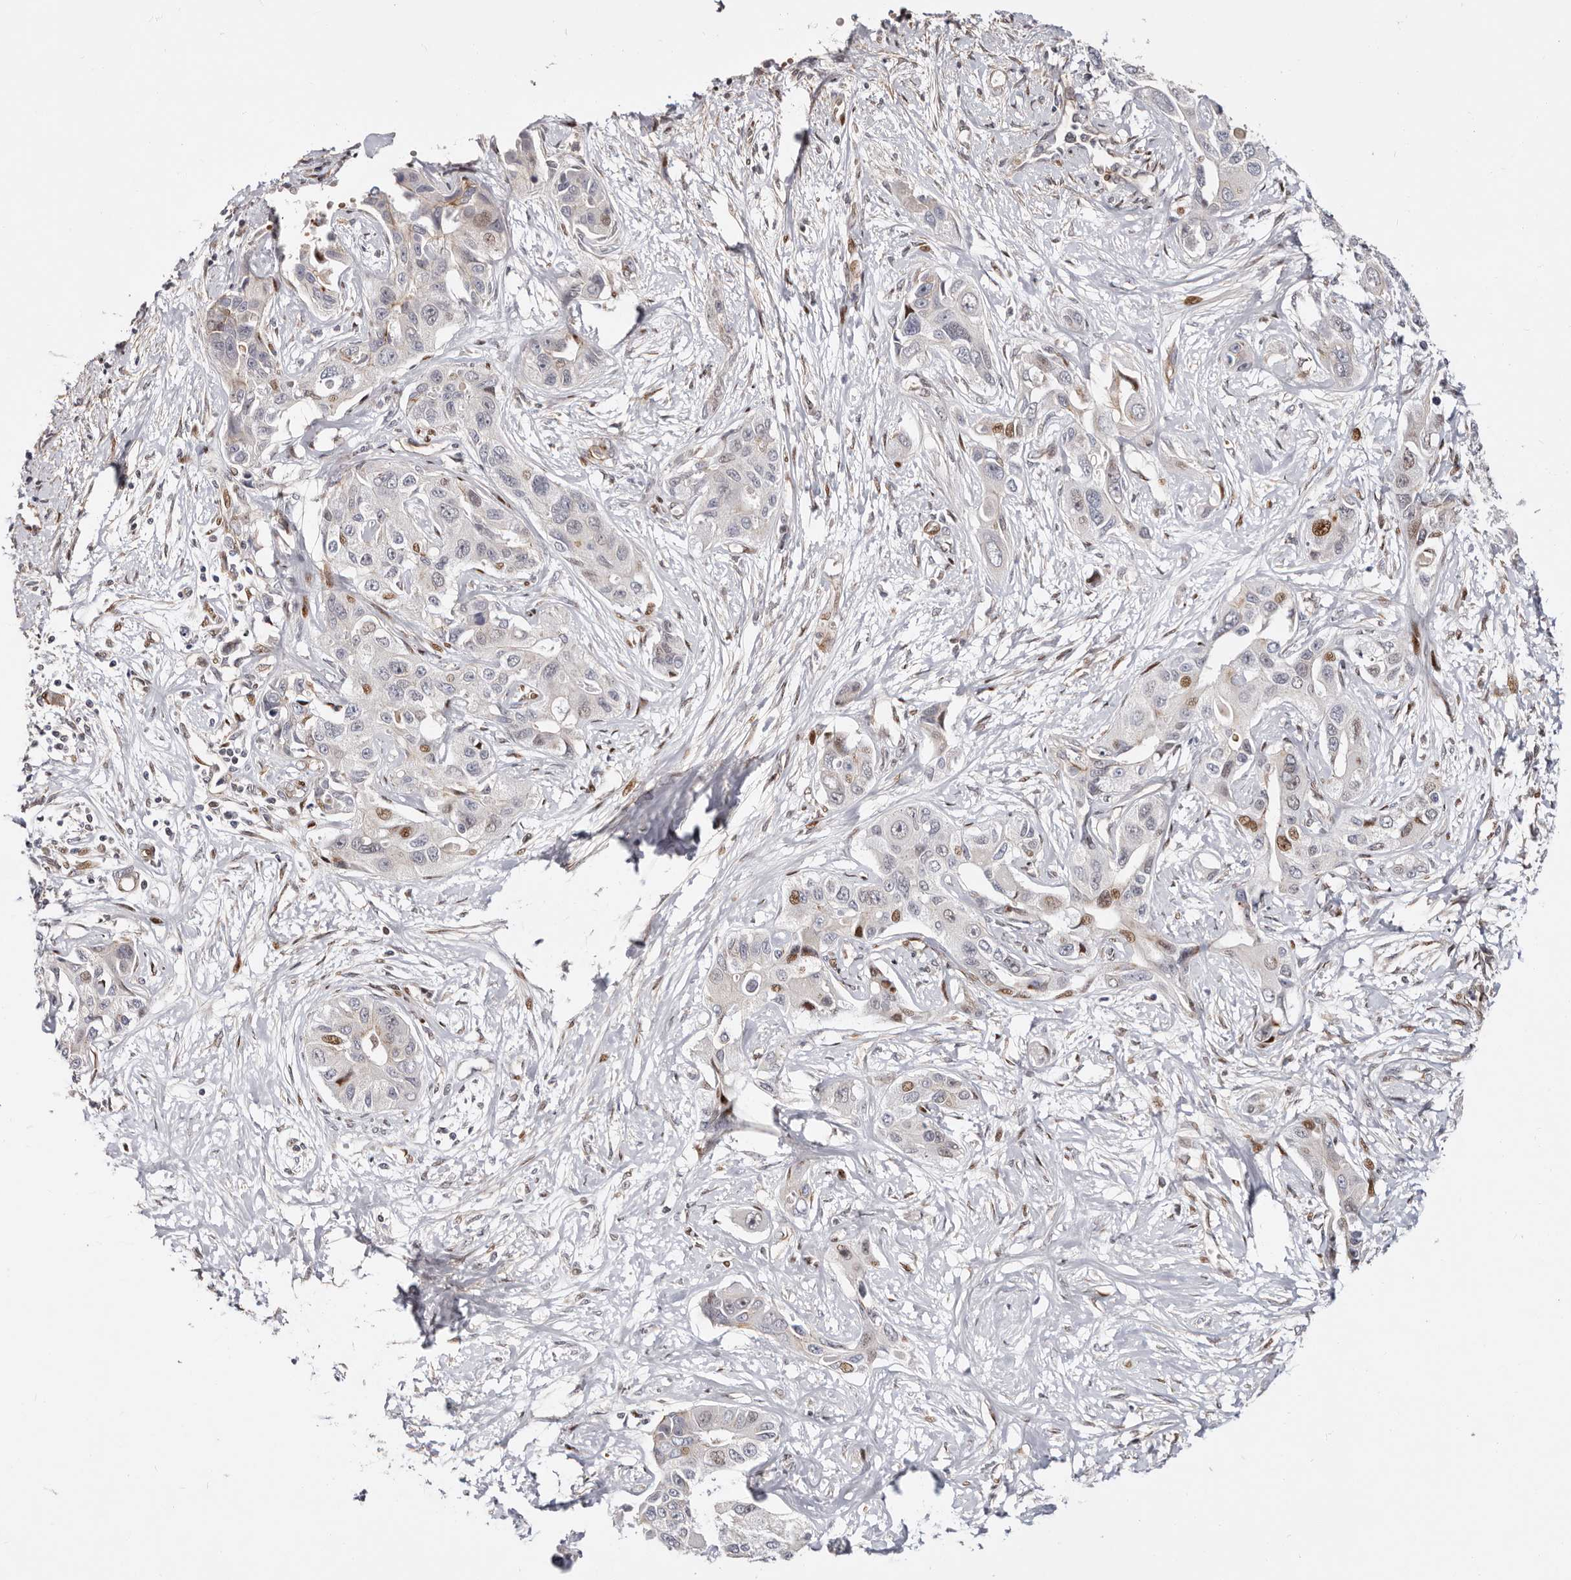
{"staining": {"intensity": "moderate", "quantity": "<25%", "location": "cytoplasmic/membranous,nuclear"}, "tissue": "liver cancer", "cell_type": "Tumor cells", "image_type": "cancer", "snomed": [{"axis": "morphology", "description": "Cholangiocarcinoma"}, {"axis": "topography", "description": "Liver"}], "caption": "The micrograph shows immunohistochemical staining of liver cancer (cholangiocarcinoma). There is moderate cytoplasmic/membranous and nuclear positivity is seen in about <25% of tumor cells.", "gene": "EPHX3", "patient": {"sex": "male", "age": 59}}